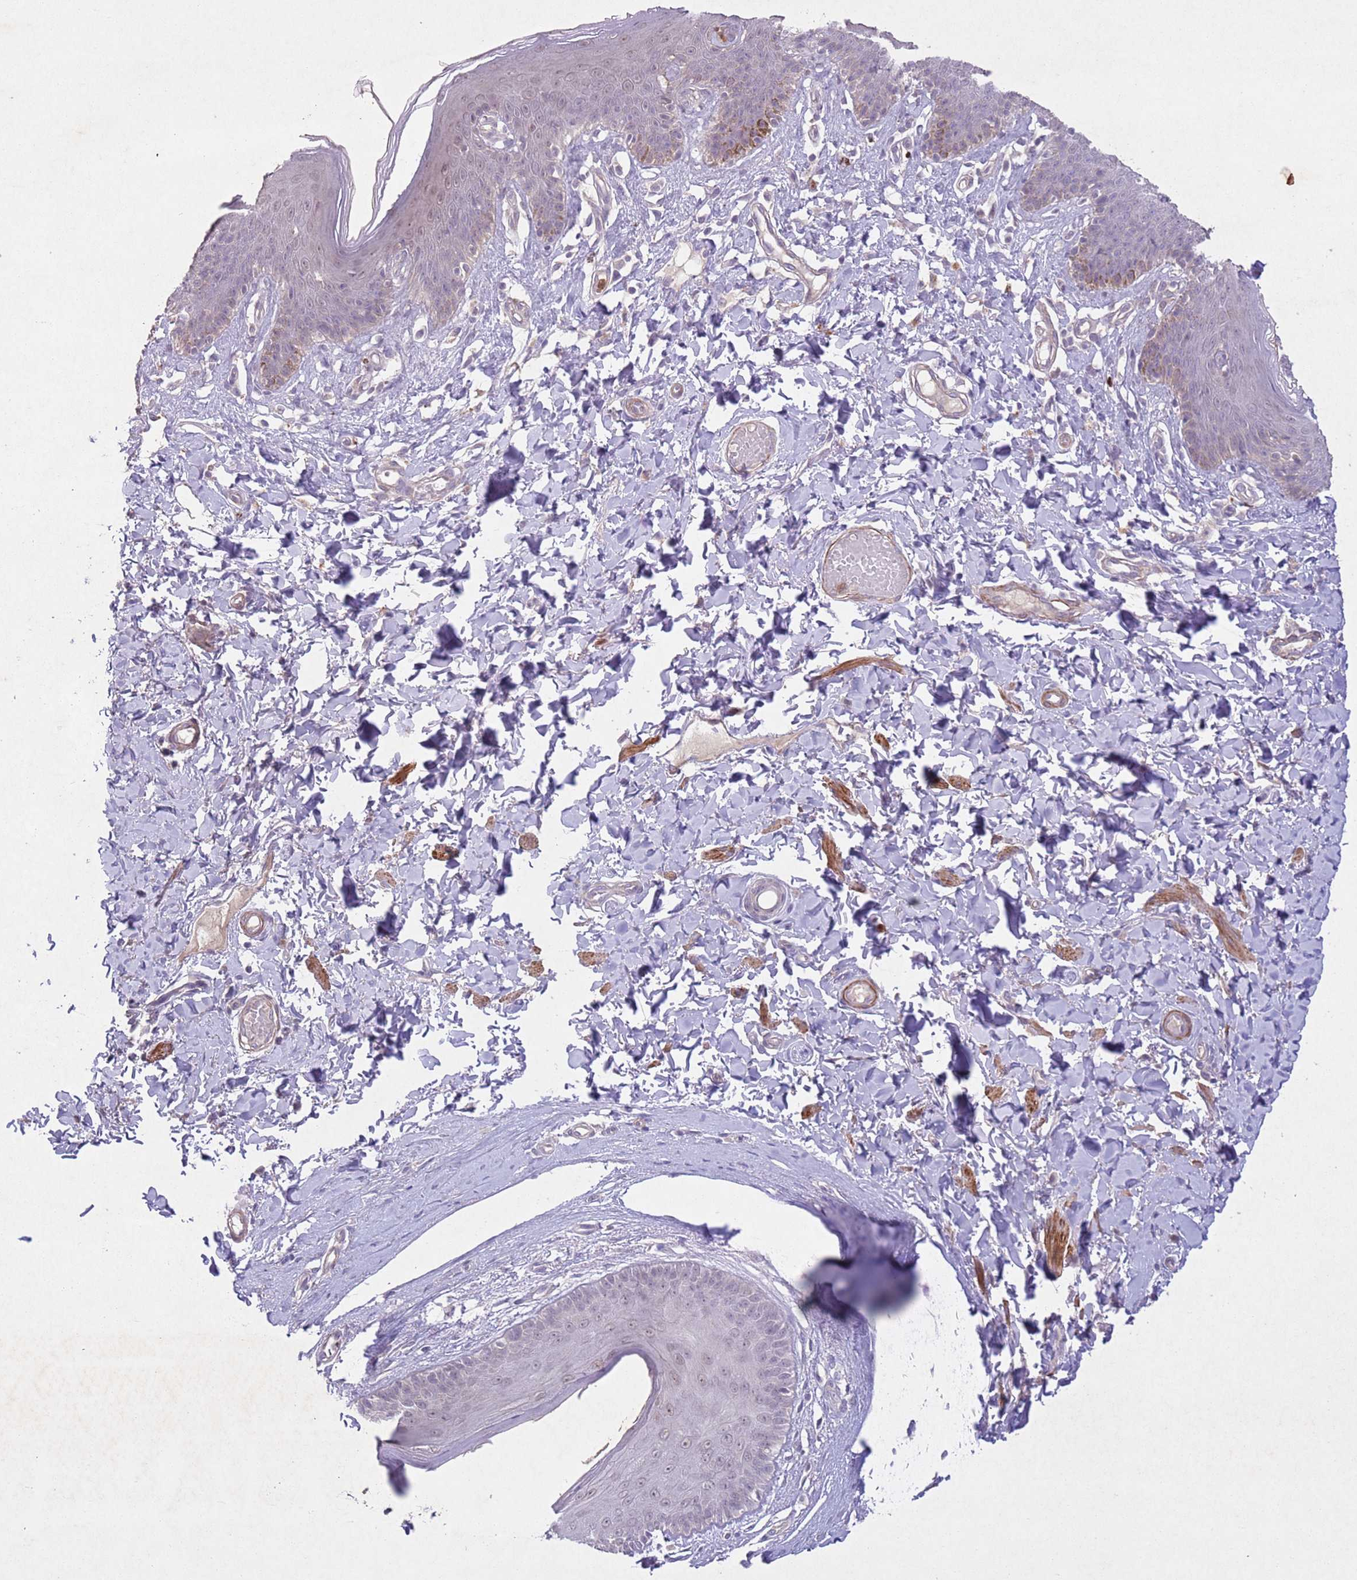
{"staining": {"intensity": "moderate", "quantity": "<25%", "location": "cytoplasmic/membranous"}, "tissue": "skin", "cell_type": "Epidermal cells", "image_type": "normal", "snomed": [{"axis": "morphology", "description": "Normal tissue, NOS"}, {"axis": "topography", "description": "Vulva"}], "caption": "Brown immunohistochemical staining in unremarkable human skin displays moderate cytoplasmic/membranous expression in about <25% of epidermal cells. The protein is shown in brown color, while the nuclei are stained blue.", "gene": "CCNI", "patient": {"sex": "female", "age": 66}}